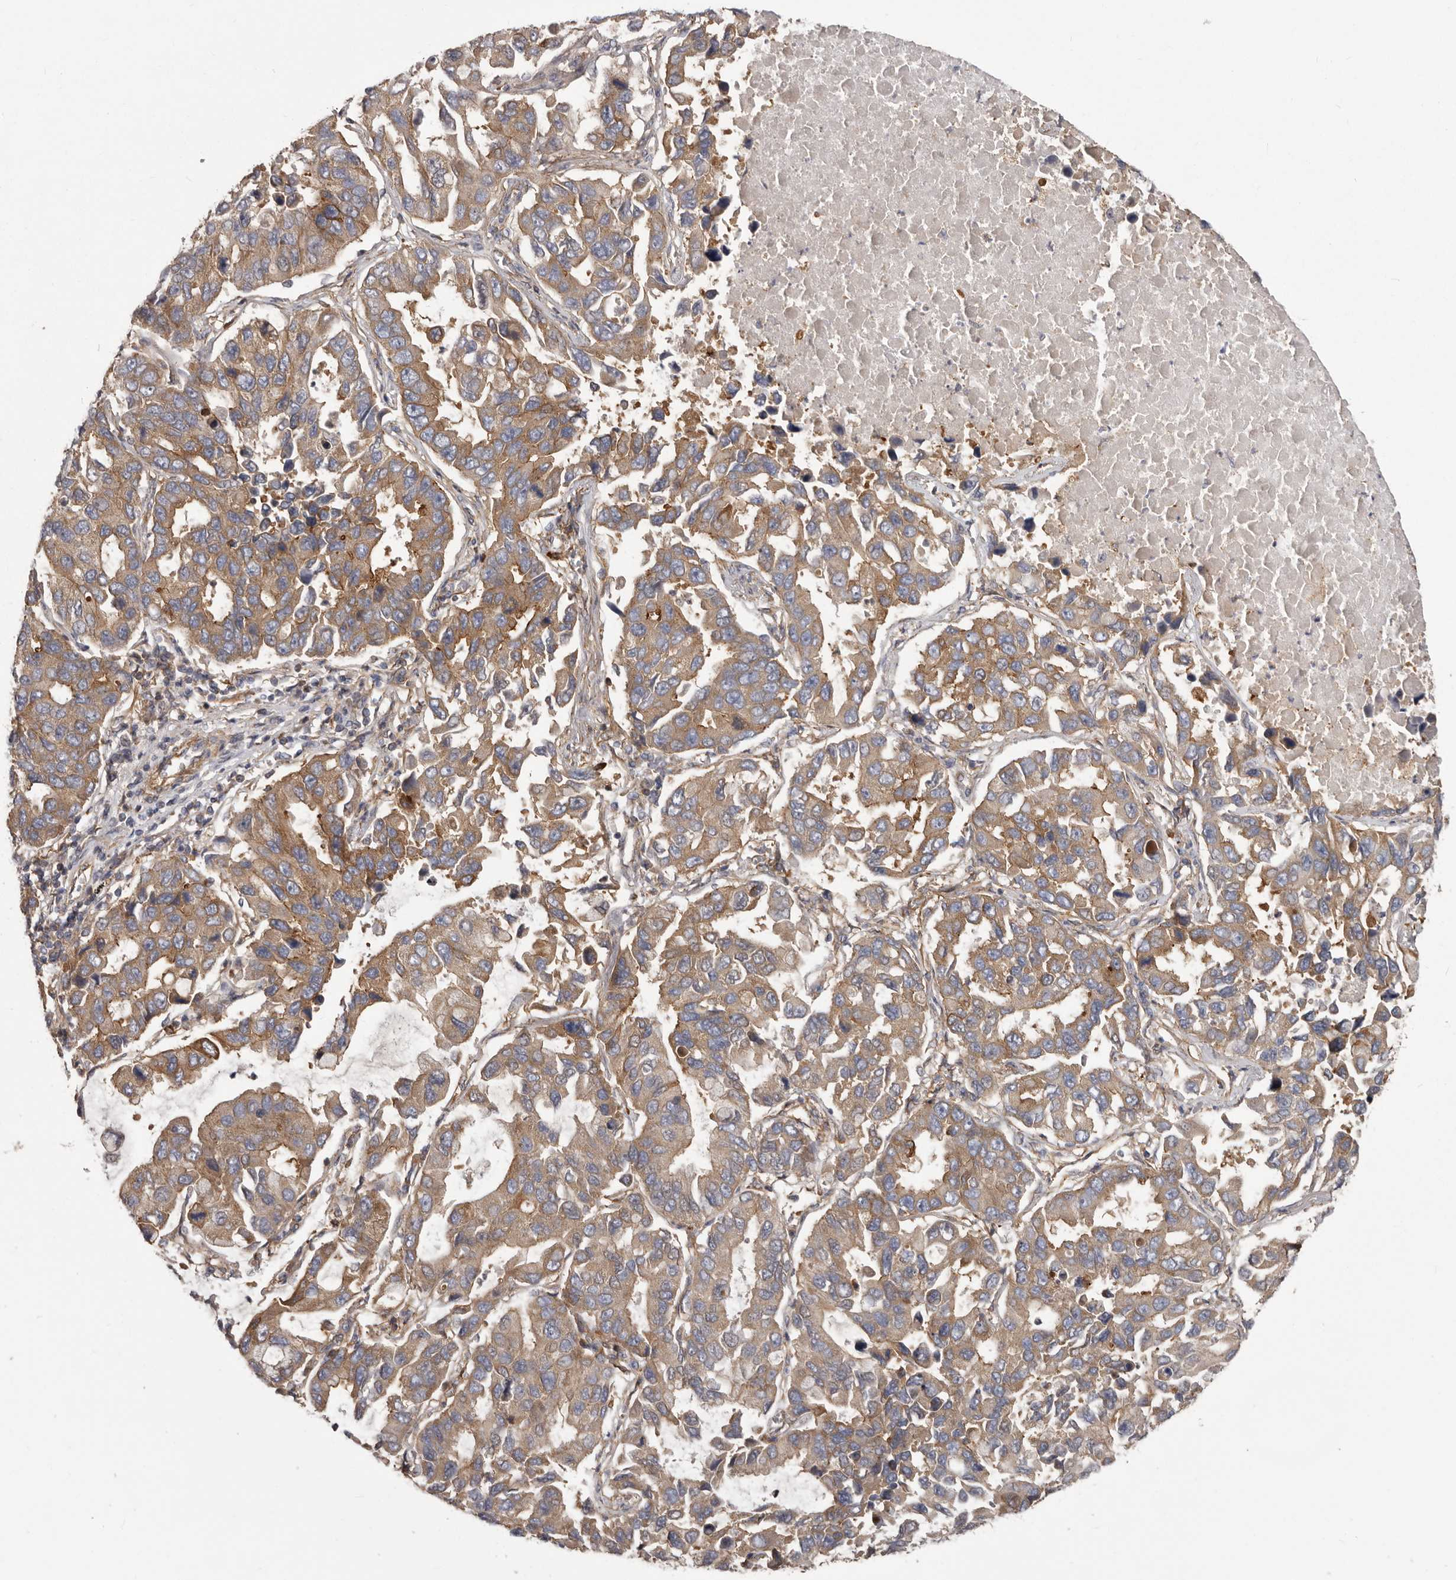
{"staining": {"intensity": "moderate", "quantity": ">75%", "location": "cytoplasmic/membranous"}, "tissue": "lung cancer", "cell_type": "Tumor cells", "image_type": "cancer", "snomed": [{"axis": "morphology", "description": "Adenocarcinoma, NOS"}, {"axis": "topography", "description": "Lung"}], "caption": "A medium amount of moderate cytoplasmic/membranous expression is present in about >75% of tumor cells in adenocarcinoma (lung) tissue. (DAB (3,3'-diaminobenzidine) = brown stain, brightfield microscopy at high magnification).", "gene": "ENAH", "patient": {"sex": "male", "age": 64}}